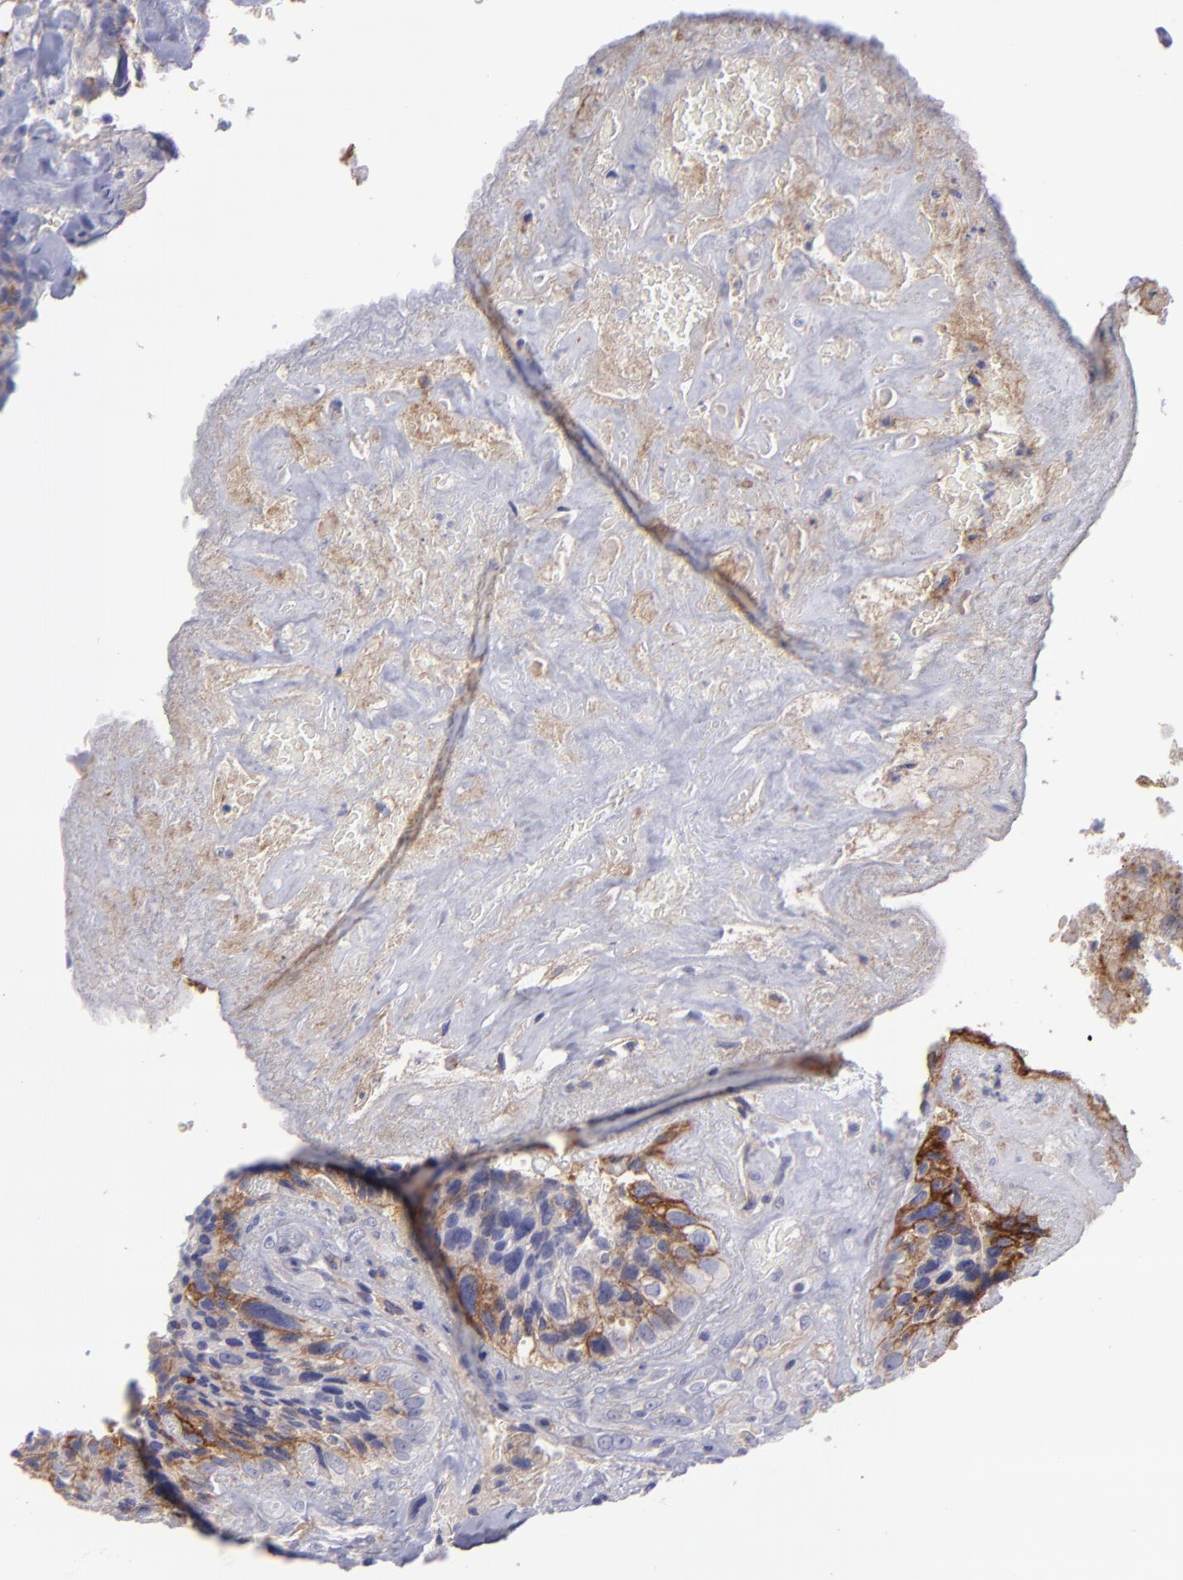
{"staining": {"intensity": "moderate", "quantity": ">75%", "location": "cytoplasmic/membranous"}, "tissue": "breast cancer", "cell_type": "Tumor cells", "image_type": "cancer", "snomed": [{"axis": "morphology", "description": "Neoplasm, malignant, NOS"}, {"axis": "topography", "description": "Breast"}], "caption": "There is medium levels of moderate cytoplasmic/membranous expression in tumor cells of malignant neoplasm (breast), as demonstrated by immunohistochemical staining (brown color).", "gene": "BSG", "patient": {"sex": "female", "age": 50}}